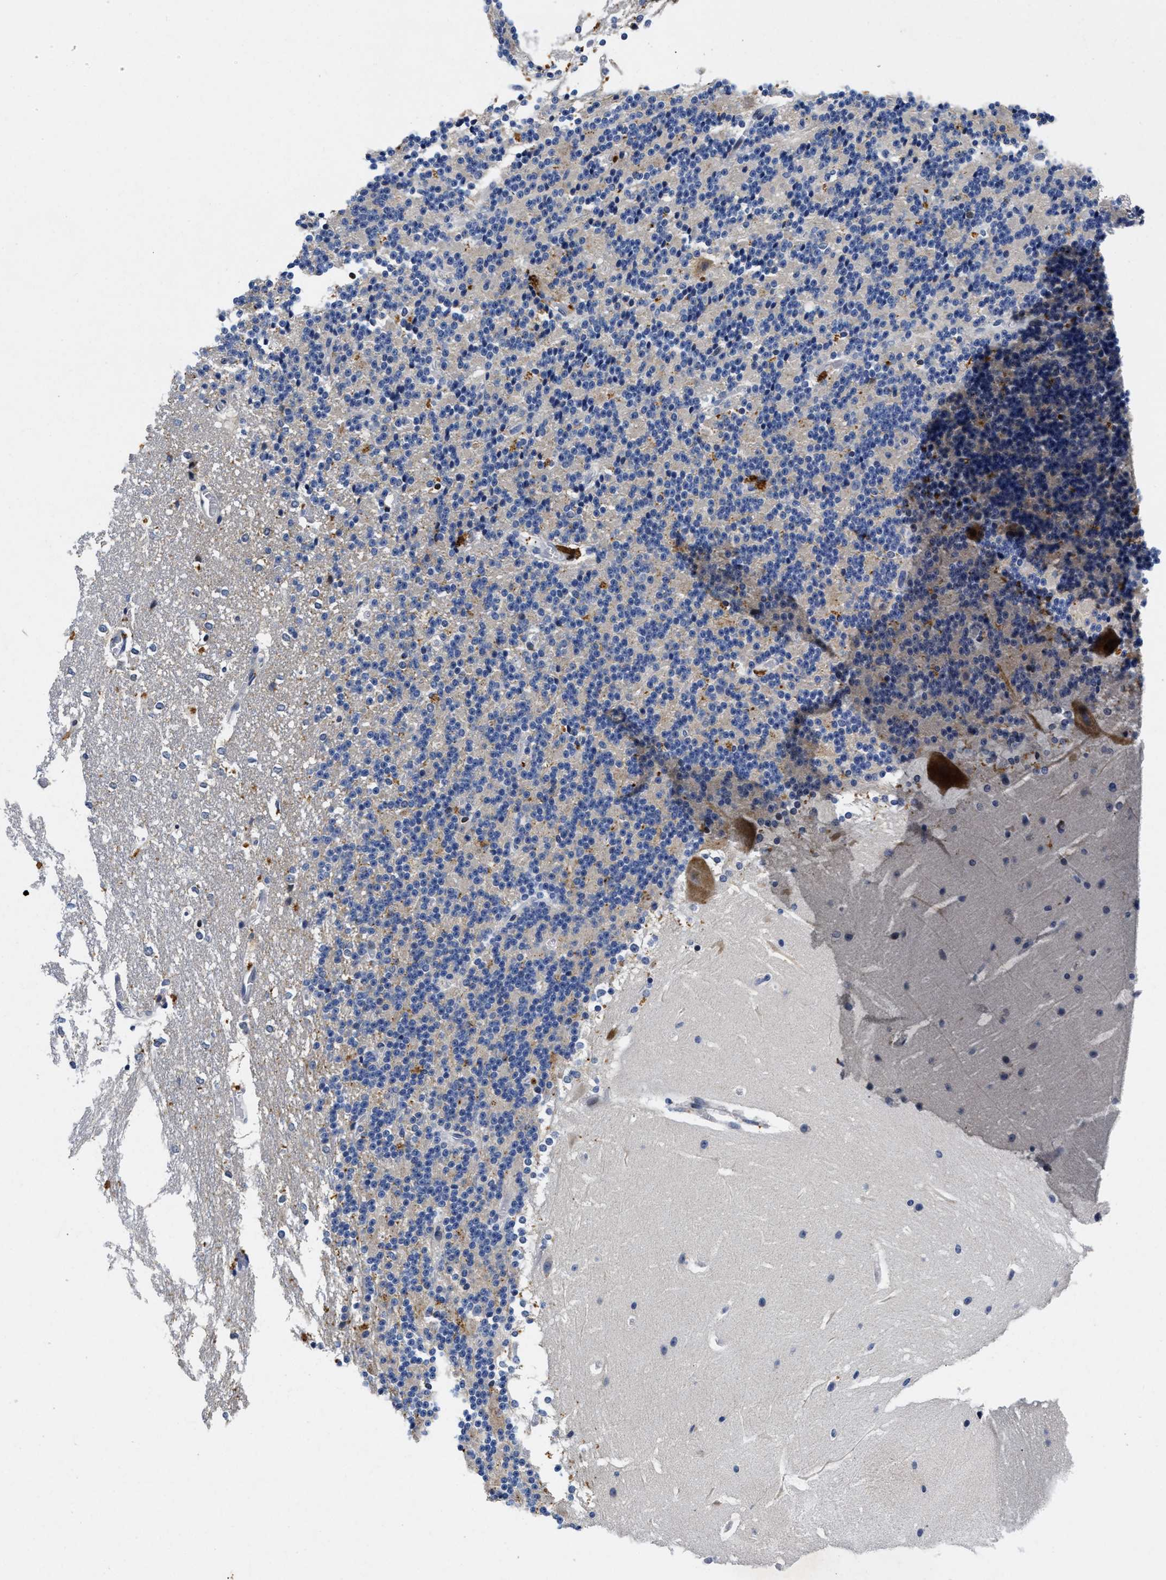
{"staining": {"intensity": "negative", "quantity": "none", "location": "none"}, "tissue": "cerebellum", "cell_type": "Cells in granular layer", "image_type": "normal", "snomed": [{"axis": "morphology", "description": "Normal tissue, NOS"}, {"axis": "topography", "description": "Cerebellum"}], "caption": "This is a micrograph of immunohistochemistry (IHC) staining of unremarkable cerebellum, which shows no staining in cells in granular layer. (Stains: DAB (3,3'-diaminobenzidine) immunohistochemistry with hematoxylin counter stain, Microscopy: brightfield microscopy at high magnification).", "gene": "LAD1", "patient": {"sex": "female", "age": 19}}